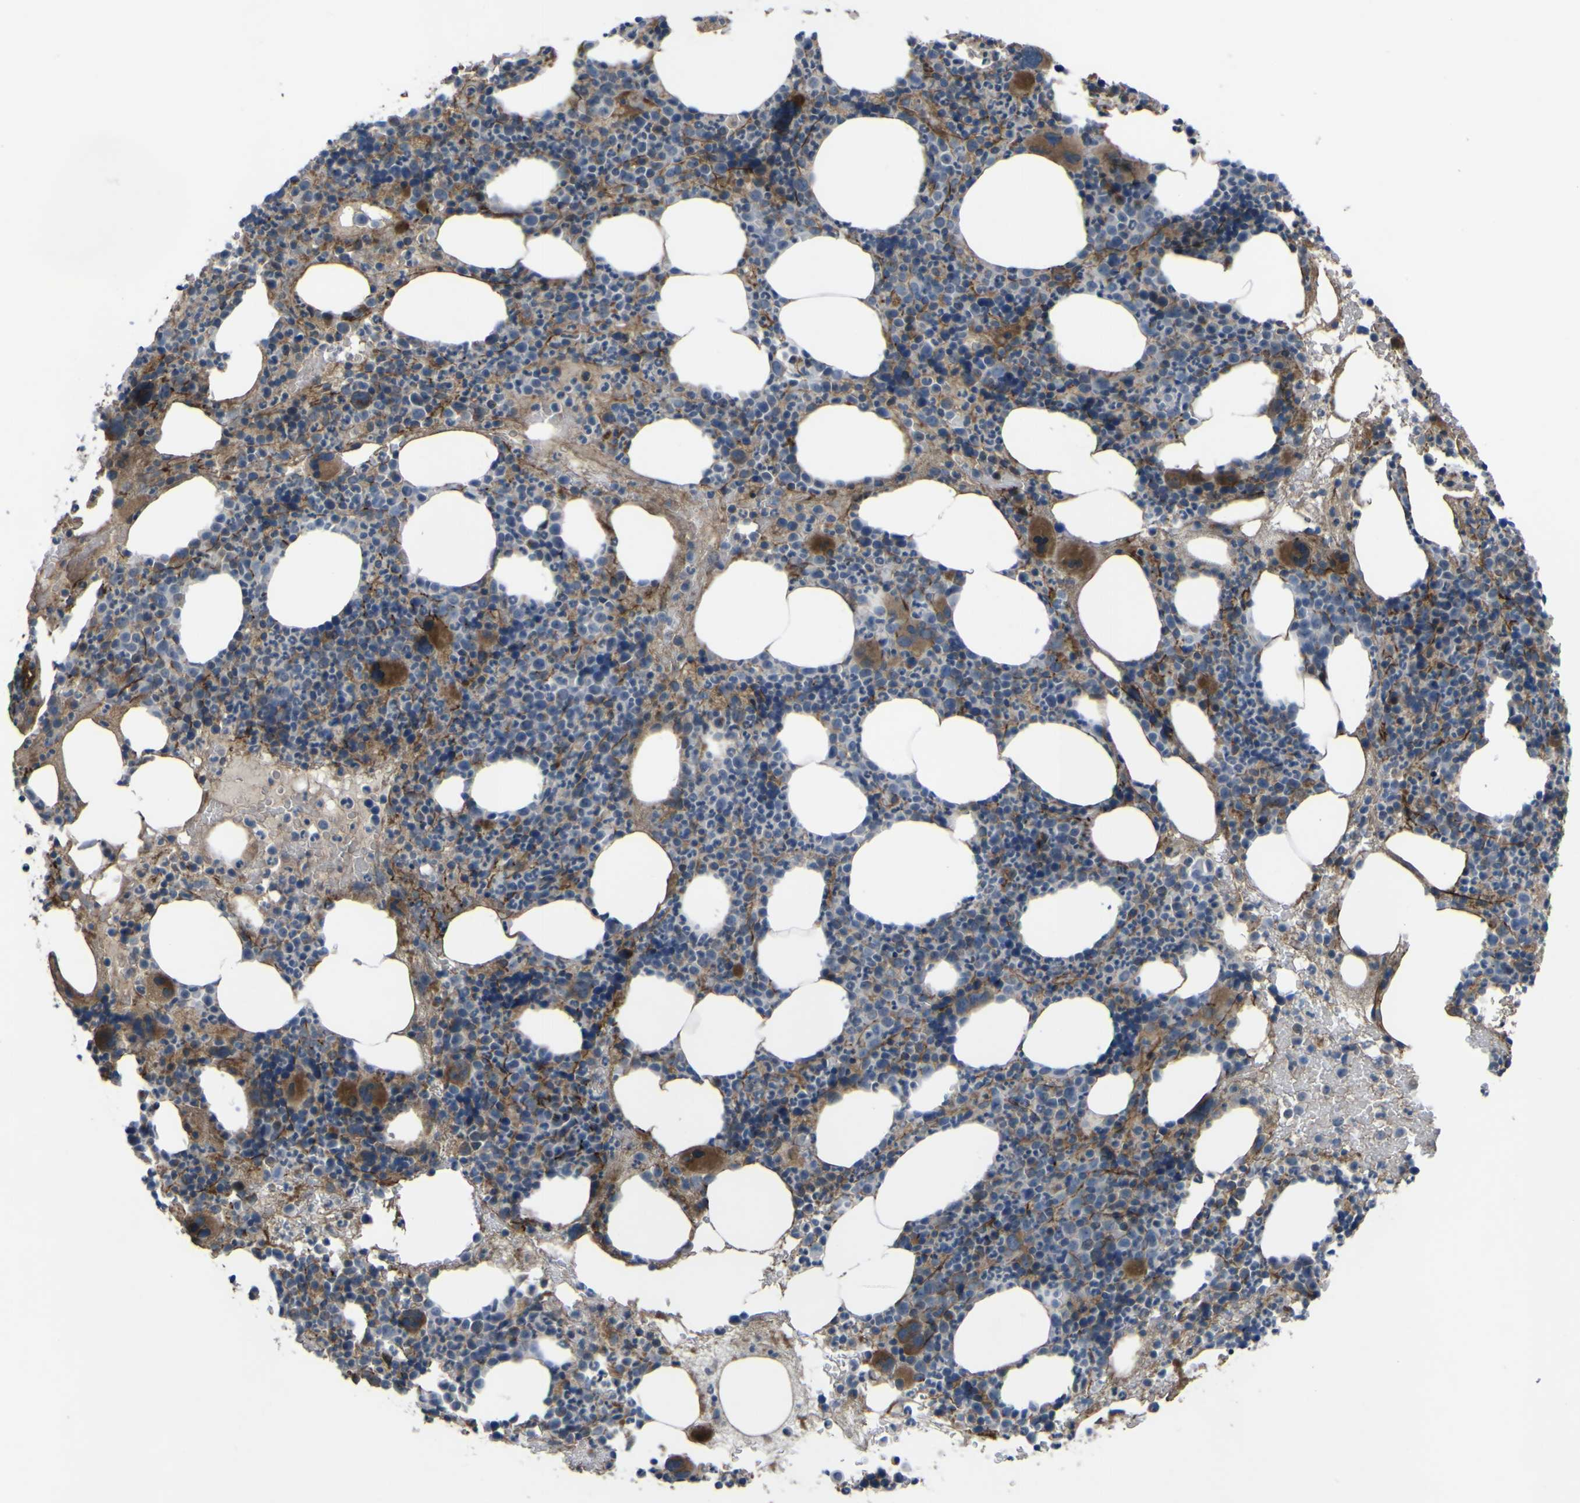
{"staining": {"intensity": "moderate", "quantity": "25%-75%", "location": "cytoplasmic/membranous"}, "tissue": "bone marrow", "cell_type": "Hematopoietic cells", "image_type": "normal", "snomed": [{"axis": "morphology", "description": "Normal tissue, NOS"}, {"axis": "morphology", "description": "Inflammation, NOS"}, {"axis": "topography", "description": "Bone marrow"}], "caption": "Benign bone marrow was stained to show a protein in brown. There is medium levels of moderate cytoplasmic/membranous staining in approximately 25%-75% of hematopoietic cells.", "gene": "GPLD1", "patient": {"sex": "male", "age": 73}}